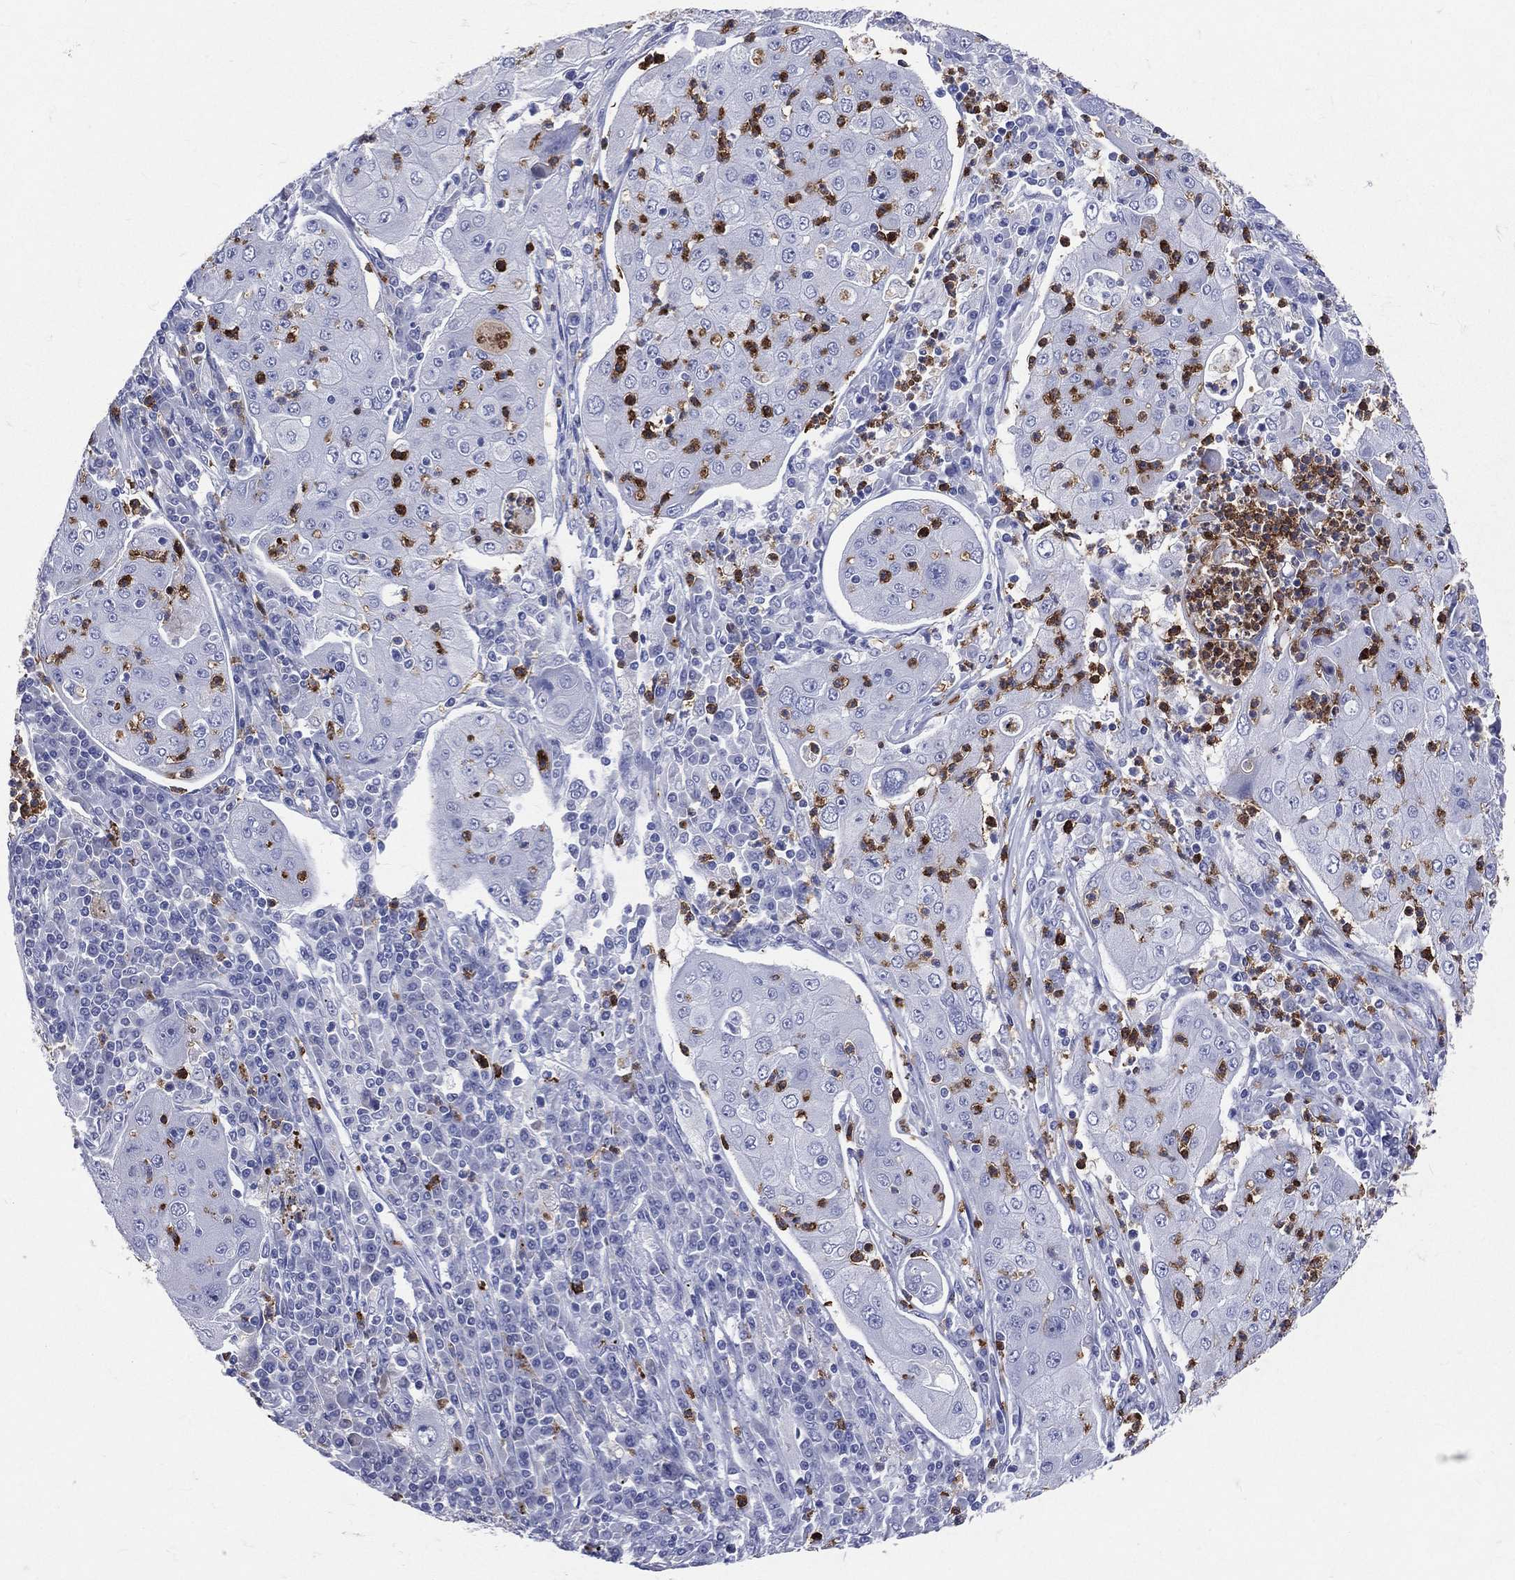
{"staining": {"intensity": "negative", "quantity": "none", "location": "none"}, "tissue": "lung cancer", "cell_type": "Tumor cells", "image_type": "cancer", "snomed": [{"axis": "morphology", "description": "Squamous cell carcinoma, NOS"}, {"axis": "topography", "description": "Lung"}], "caption": "Tumor cells are negative for protein expression in human lung cancer. (IHC, brightfield microscopy, high magnification).", "gene": "PGLYRP1", "patient": {"sex": "female", "age": 59}}